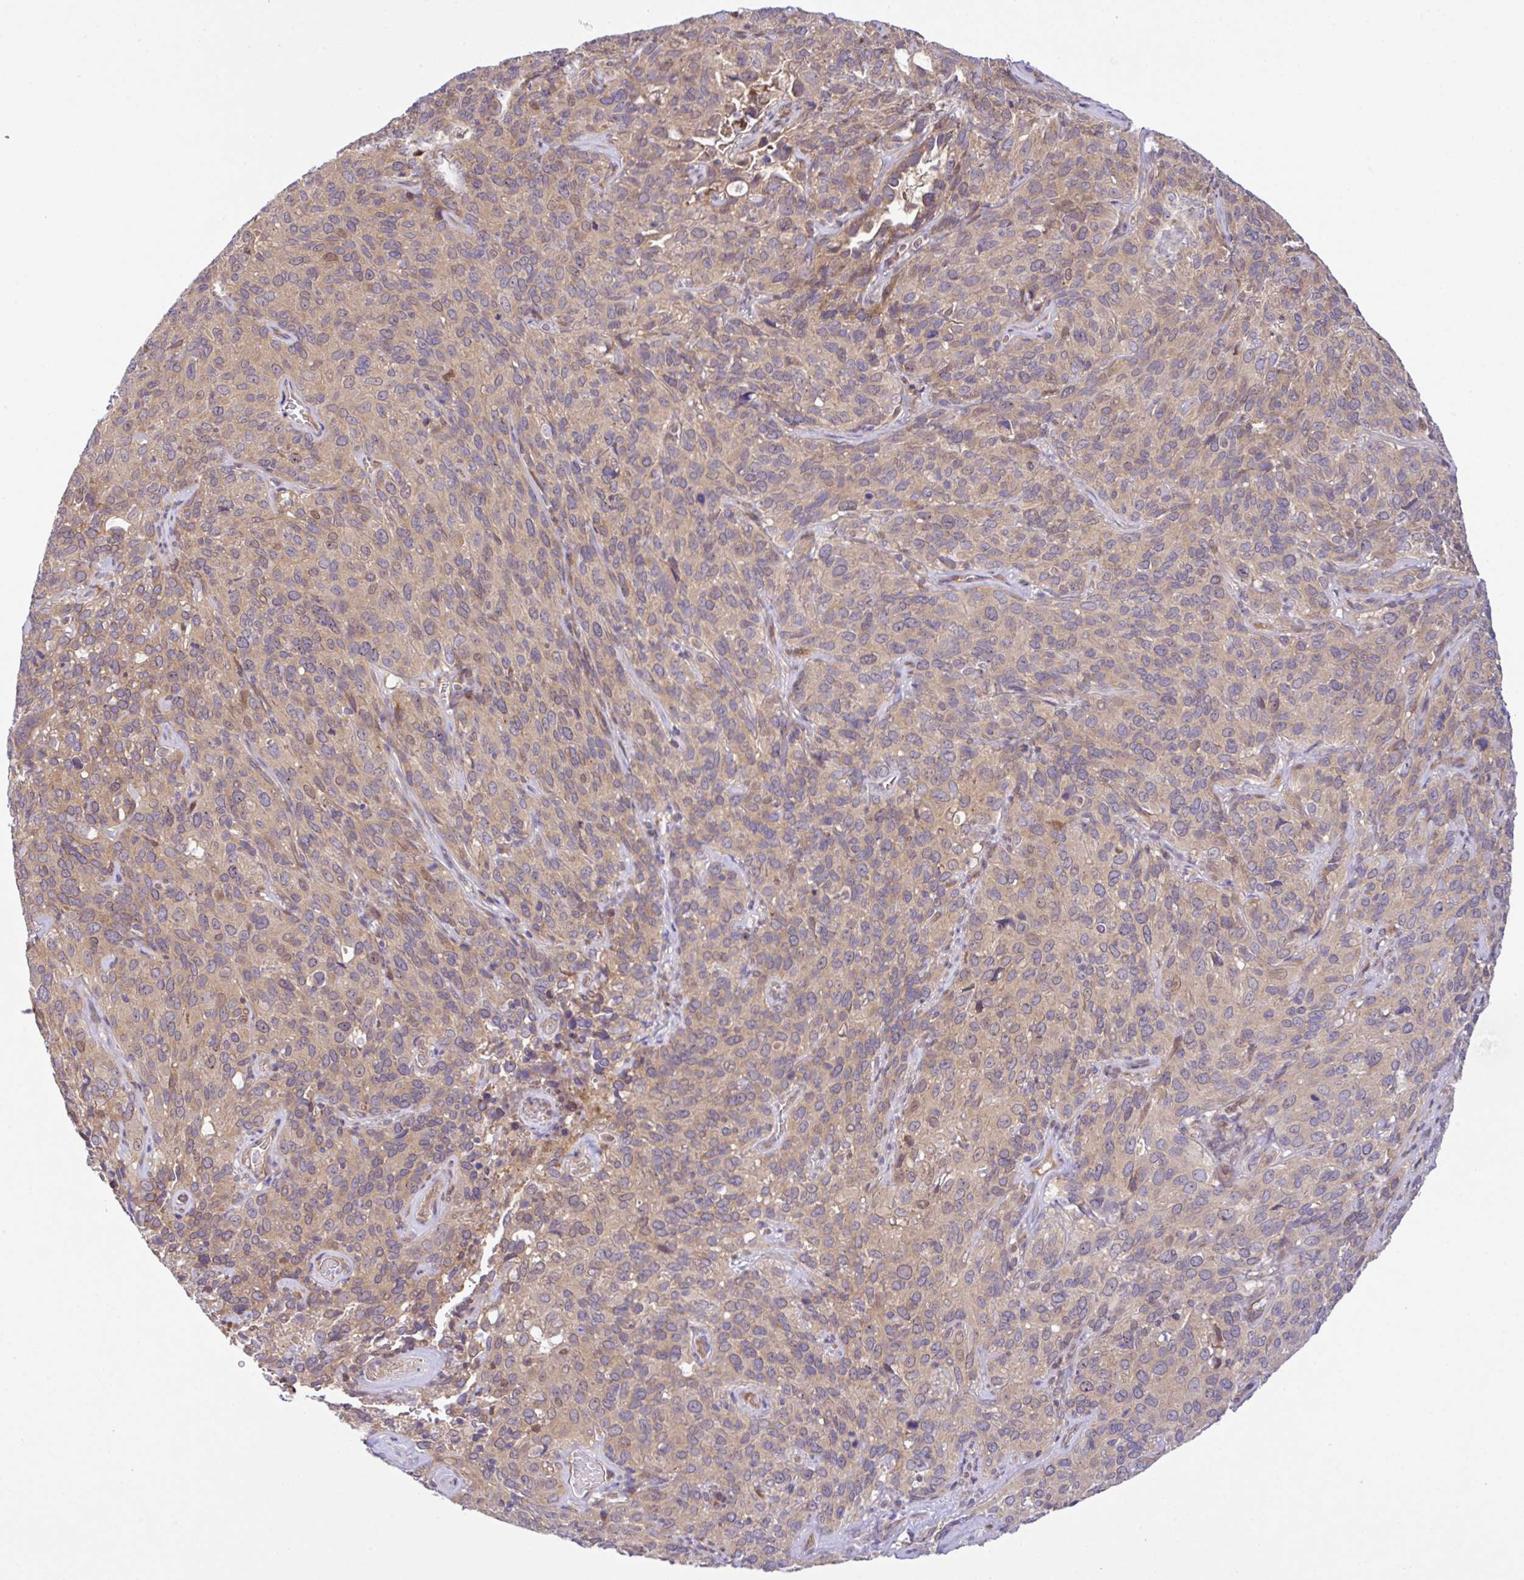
{"staining": {"intensity": "moderate", "quantity": ">75%", "location": "cytoplasmic/membranous"}, "tissue": "cervical cancer", "cell_type": "Tumor cells", "image_type": "cancer", "snomed": [{"axis": "morphology", "description": "Squamous cell carcinoma, NOS"}, {"axis": "topography", "description": "Cervix"}], "caption": "An image of cervical cancer (squamous cell carcinoma) stained for a protein shows moderate cytoplasmic/membranous brown staining in tumor cells.", "gene": "UBE4A", "patient": {"sex": "female", "age": 51}}